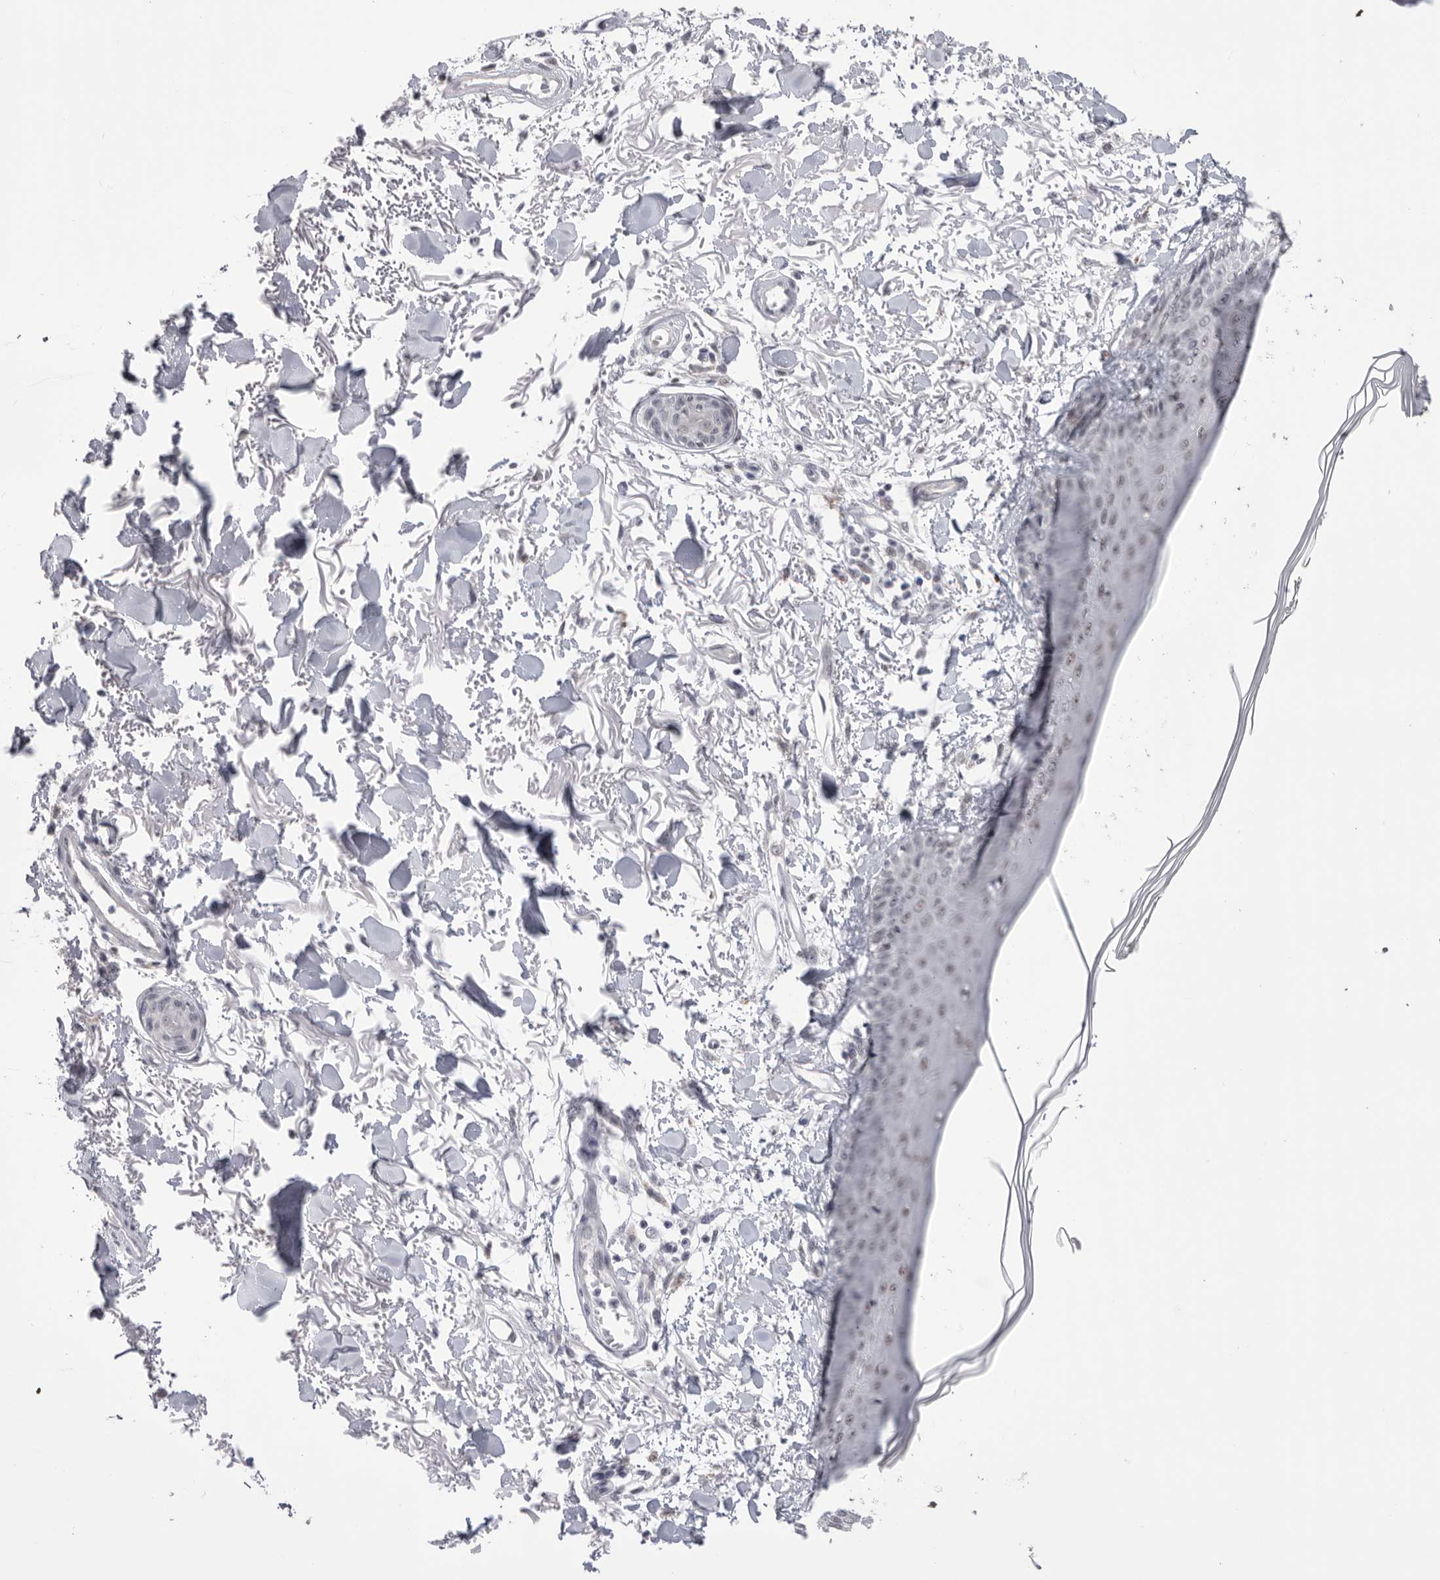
{"staining": {"intensity": "negative", "quantity": "none", "location": "none"}, "tissue": "skin", "cell_type": "Fibroblasts", "image_type": "normal", "snomed": [{"axis": "morphology", "description": "Normal tissue, NOS"}, {"axis": "morphology", "description": "Squamous cell carcinoma, NOS"}, {"axis": "topography", "description": "Skin"}, {"axis": "topography", "description": "Peripheral nerve tissue"}], "caption": "Skin stained for a protein using immunohistochemistry (IHC) reveals no positivity fibroblasts.", "gene": "BCLAF3", "patient": {"sex": "male", "age": 83}}